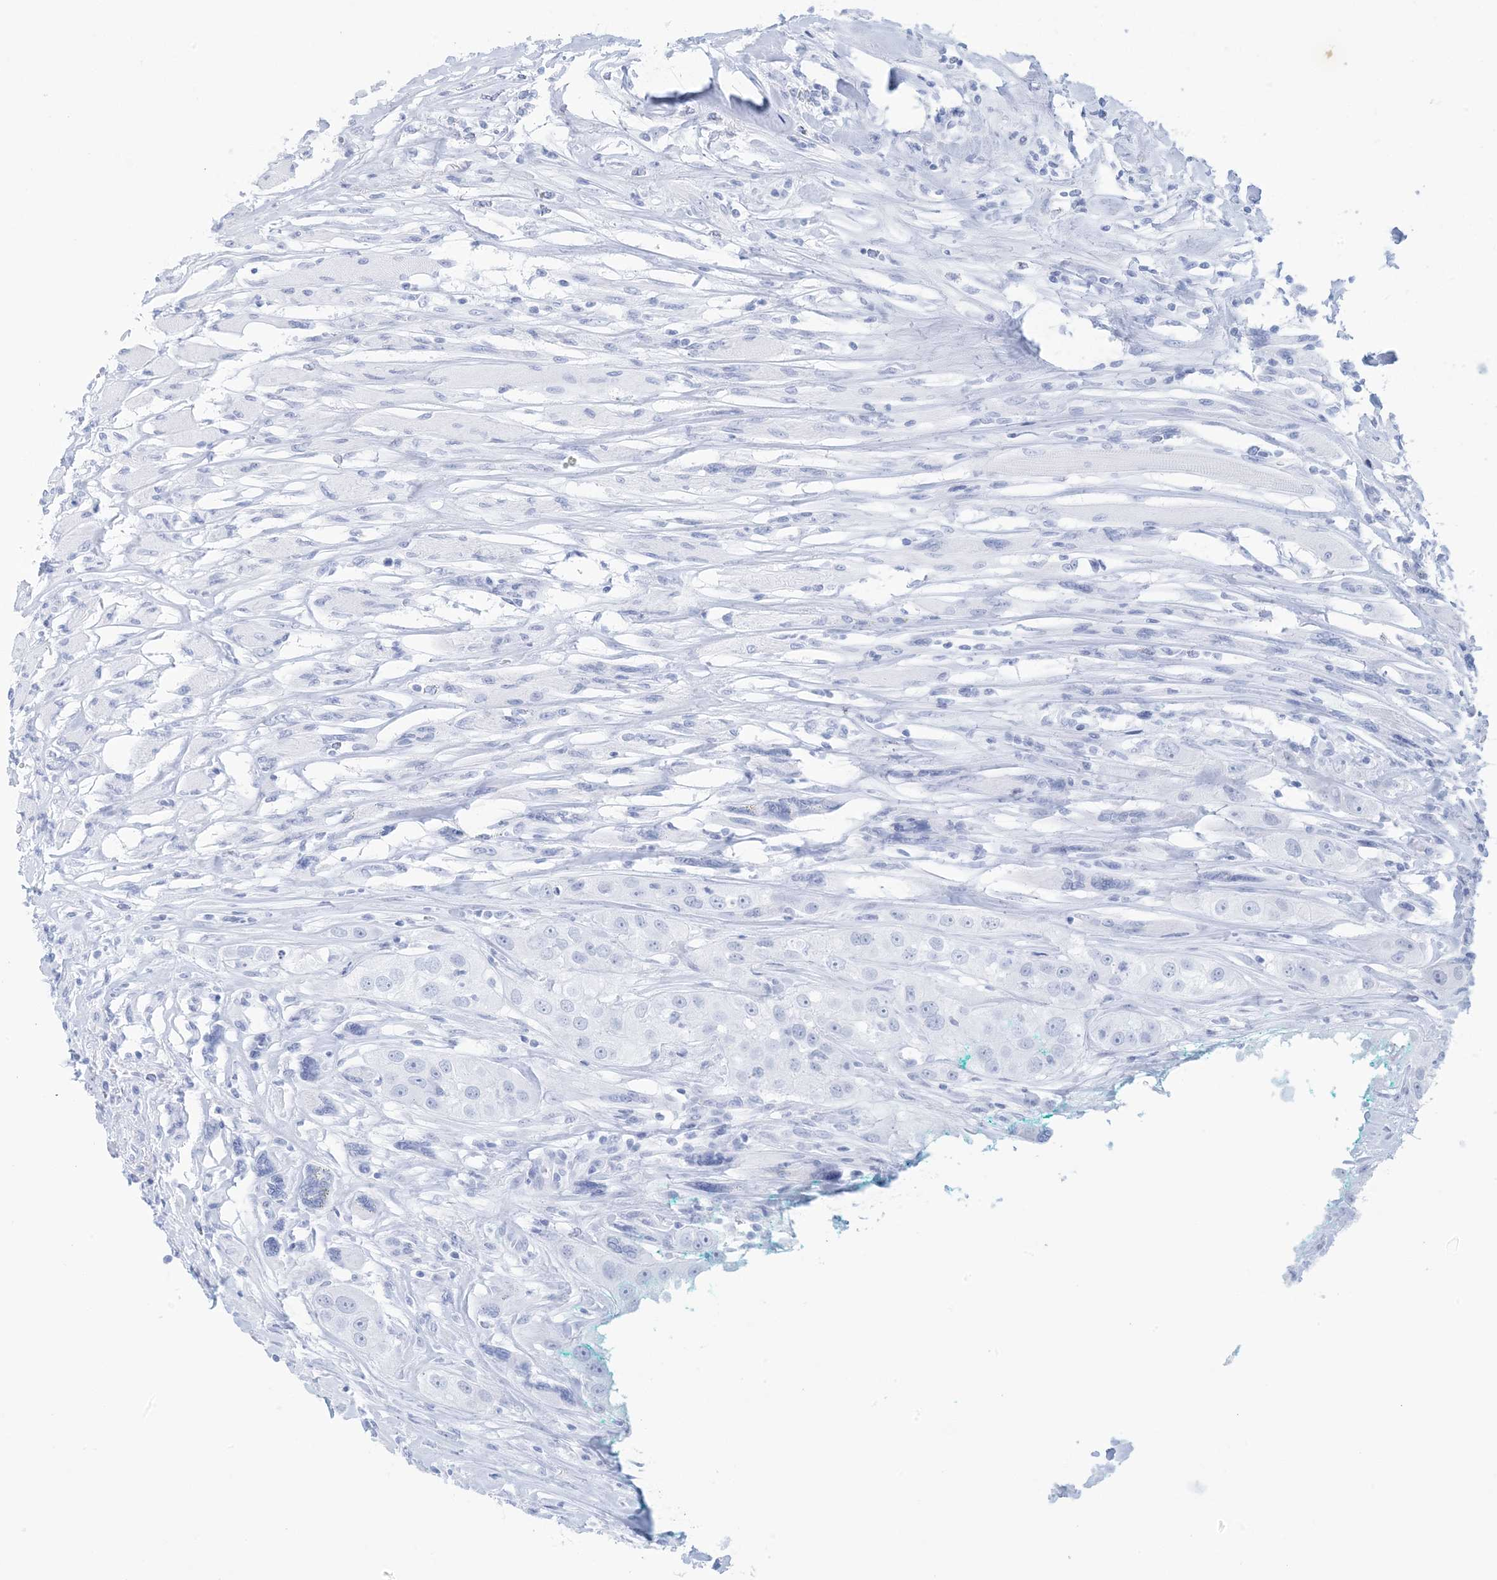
{"staining": {"intensity": "moderate", "quantity": "<25%", "location": "cytoplasmic/membranous,nuclear"}, "tissue": "head and neck cancer", "cell_type": "Tumor cells", "image_type": "cancer", "snomed": [{"axis": "morphology", "description": "Normal tissue, NOS"}, {"axis": "morphology", "description": "Squamous cell carcinoma, NOS"}, {"axis": "topography", "description": "Skeletal muscle"}, {"axis": "topography", "description": "Head-Neck"}], "caption": "A brown stain shows moderate cytoplasmic/membranous and nuclear staining of a protein in human head and neck cancer tumor cells.", "gene": "HMGCS1", "patient": {"sex": "male", "age": 51}}